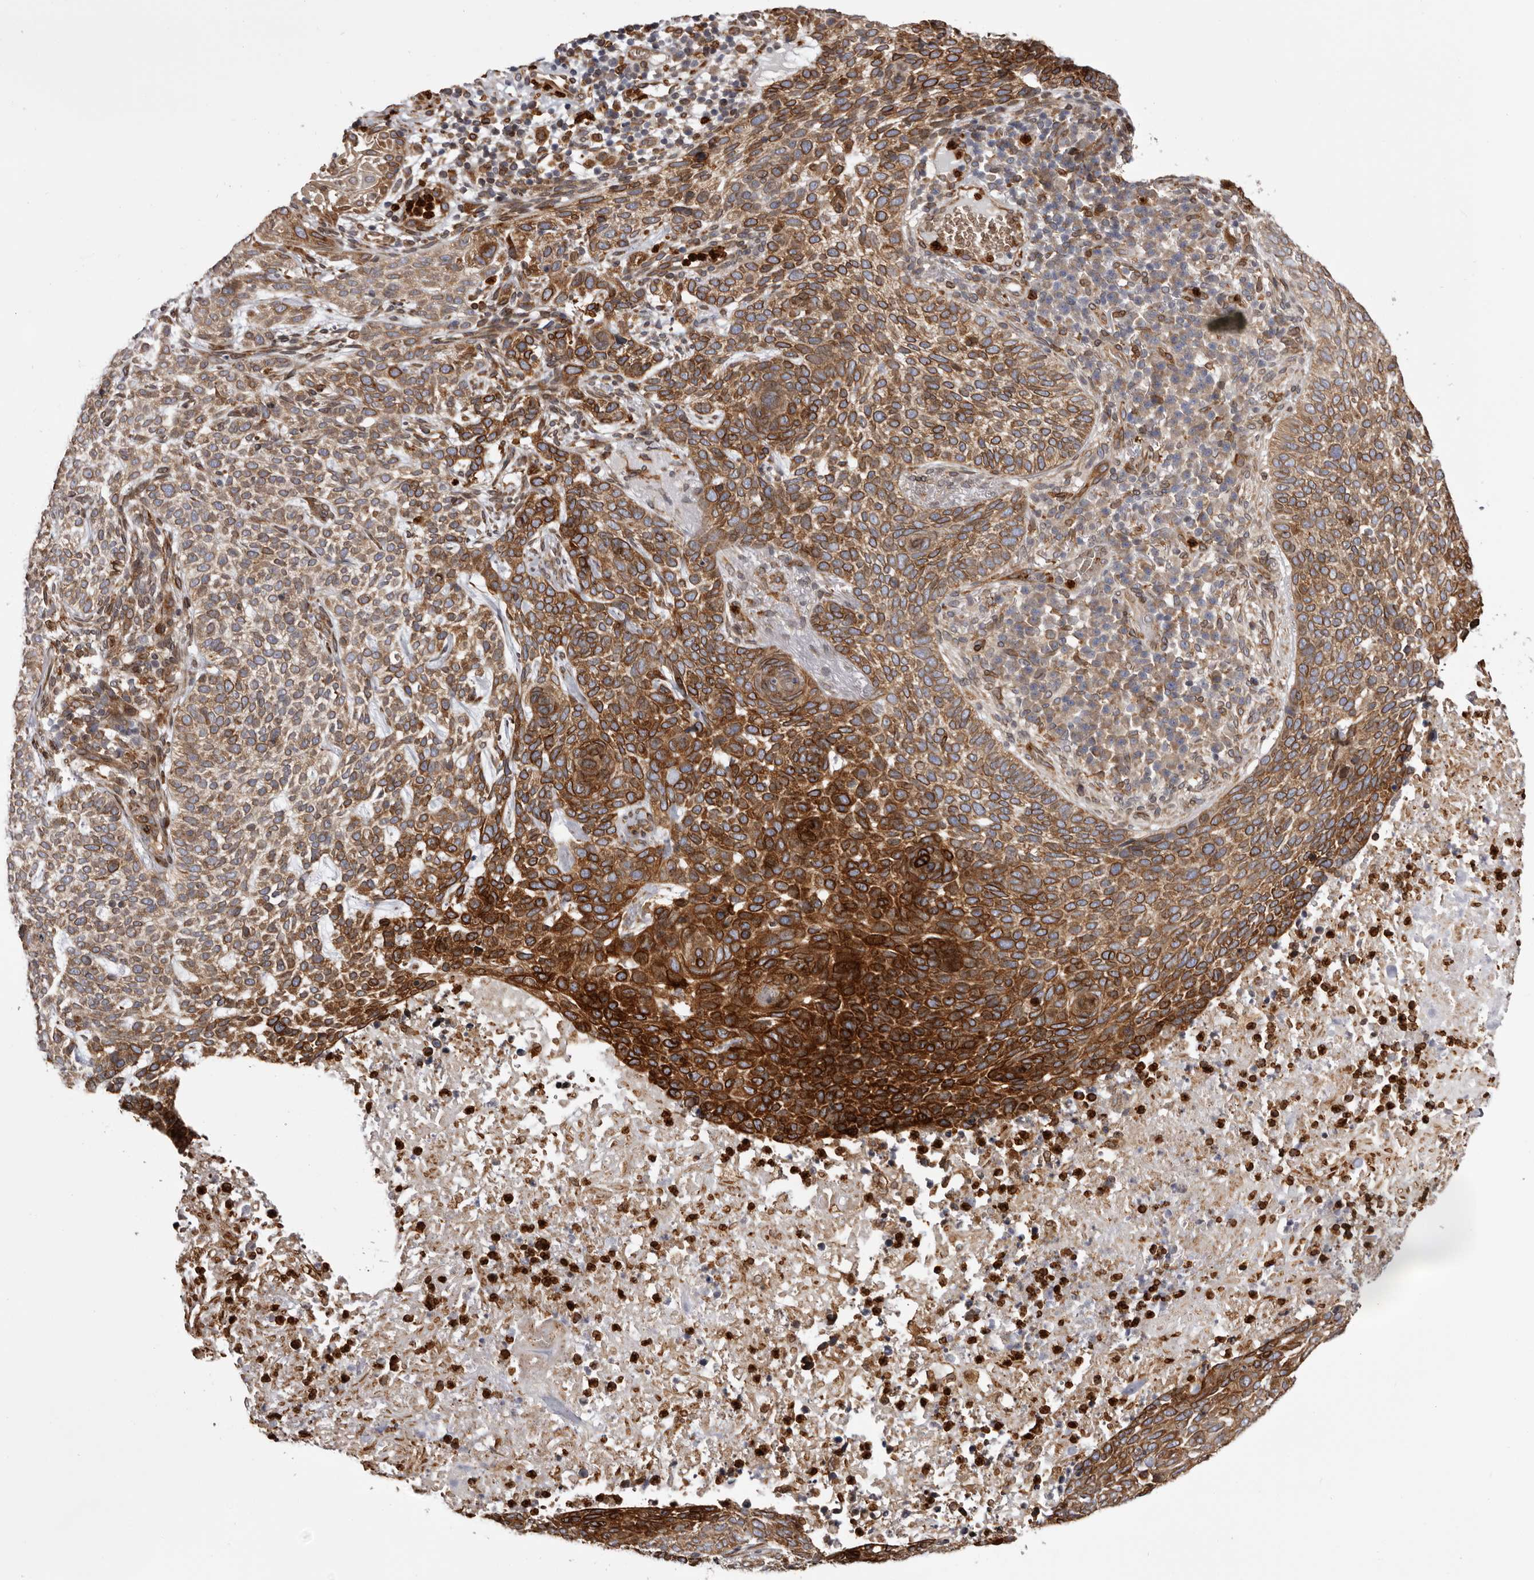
{"staining": {"intensity": "strong", "quantity": ">75%", "location": "cytoplasmic/membranous"}, "tissue": "skin cancer", "cell_type": "Tumor cells", "image_type": "cancer", "snomed": [{"axis": "morphology", "description": "Basal cell carcinoma"}, {"axis": "topography", "description": "Skin"}], "caption": "This image demonstrates skin basal cell carcinoma stained with immunohistochemistry (IHC) to label a protein in brown. The cytoplasmic/membranous of tumor cells show strong positivity for the protein. Nuclei are counter-stained blue.", "gene": "C4orf3", "patient": {"sex": "female", "age": 64}}